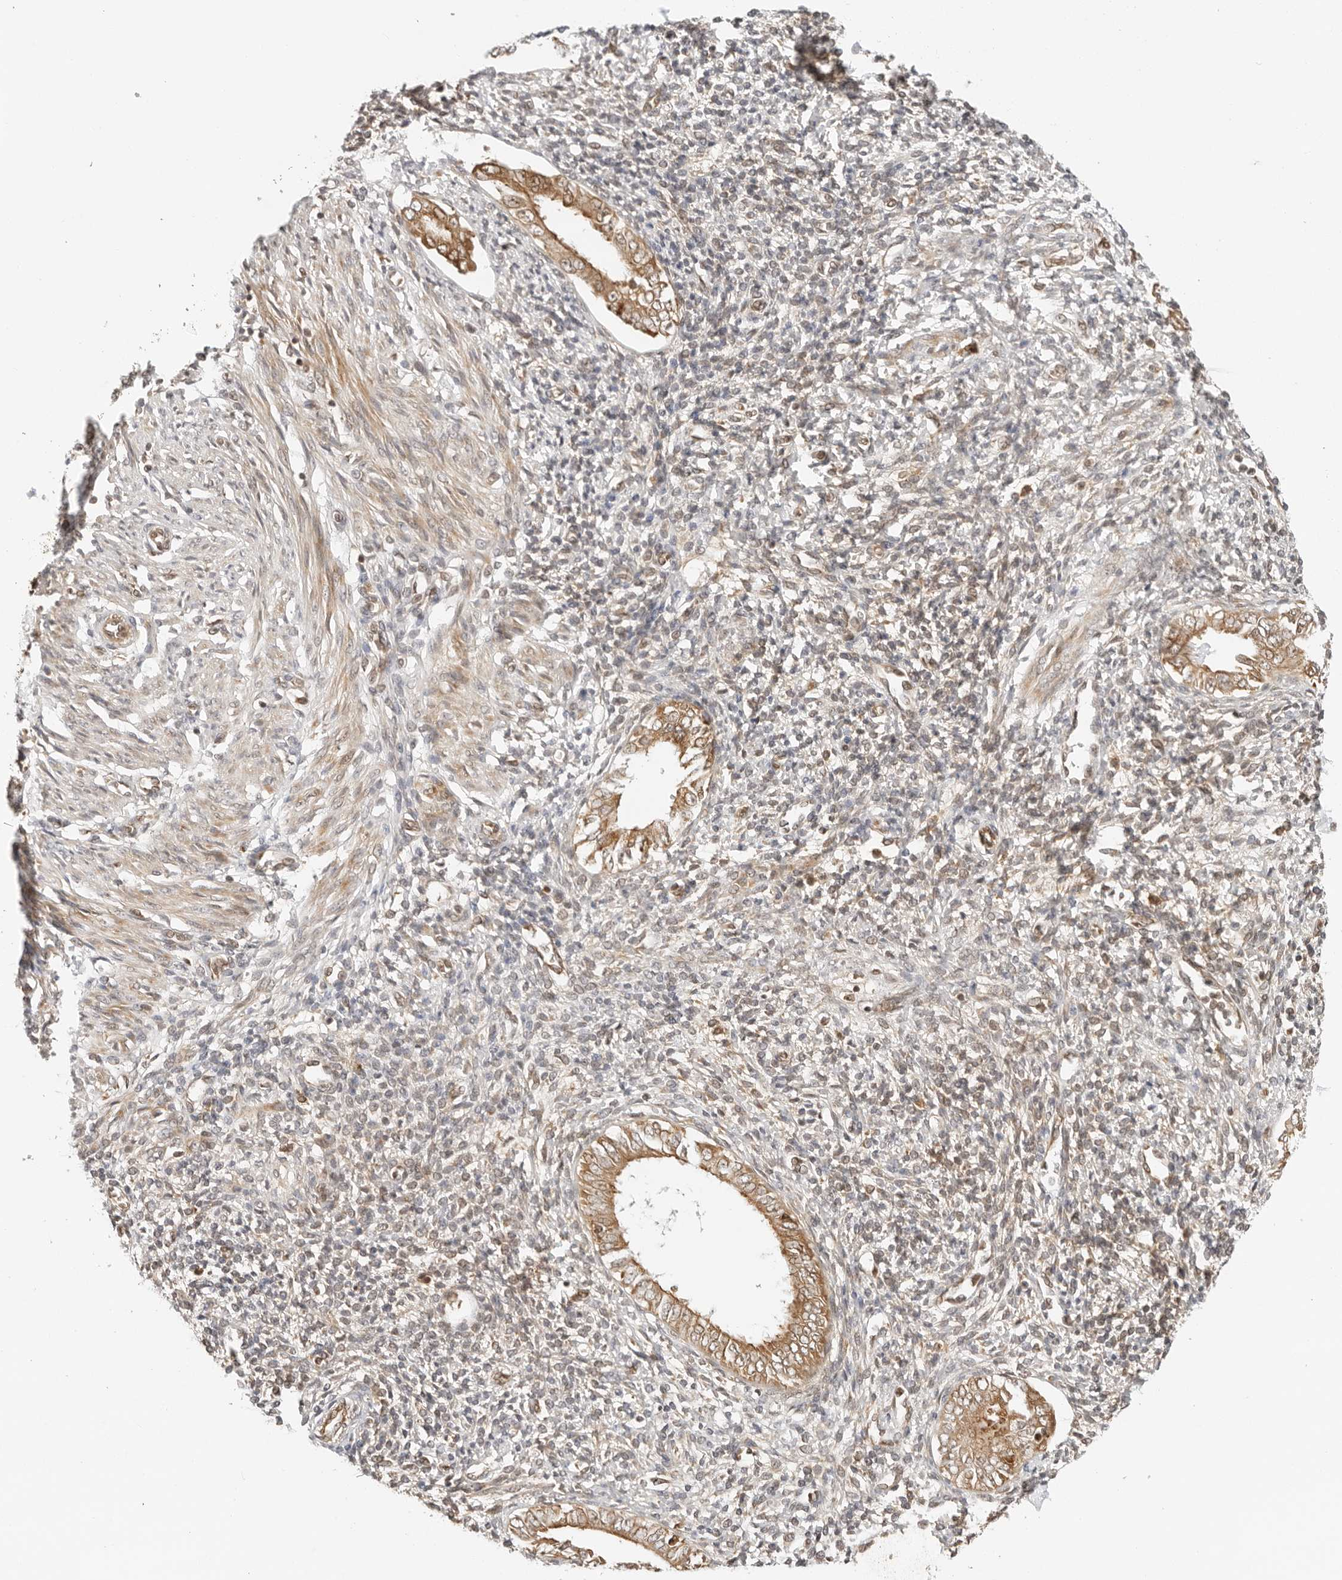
{"staining": {"intensity": "moderate", "quantity": "<25%", "location": "cytoplasmic/membranous"}, "tissue": "endometrium", "cell_type": "Cells in endometrial stroma", "image_type": "normal", "snomed": [{"axis": "morphology", "description": "Normal tissue, NOS"}, {"axis": "topography", "description": "Endometrium"}], "caption": "Moderate cytoplasmic/membranous protein staining is identified in about <25% of cells in endometrial stroma in endometrium.", "gene": "RC3H1", "patient": {"sex": "female", "age": 66}}